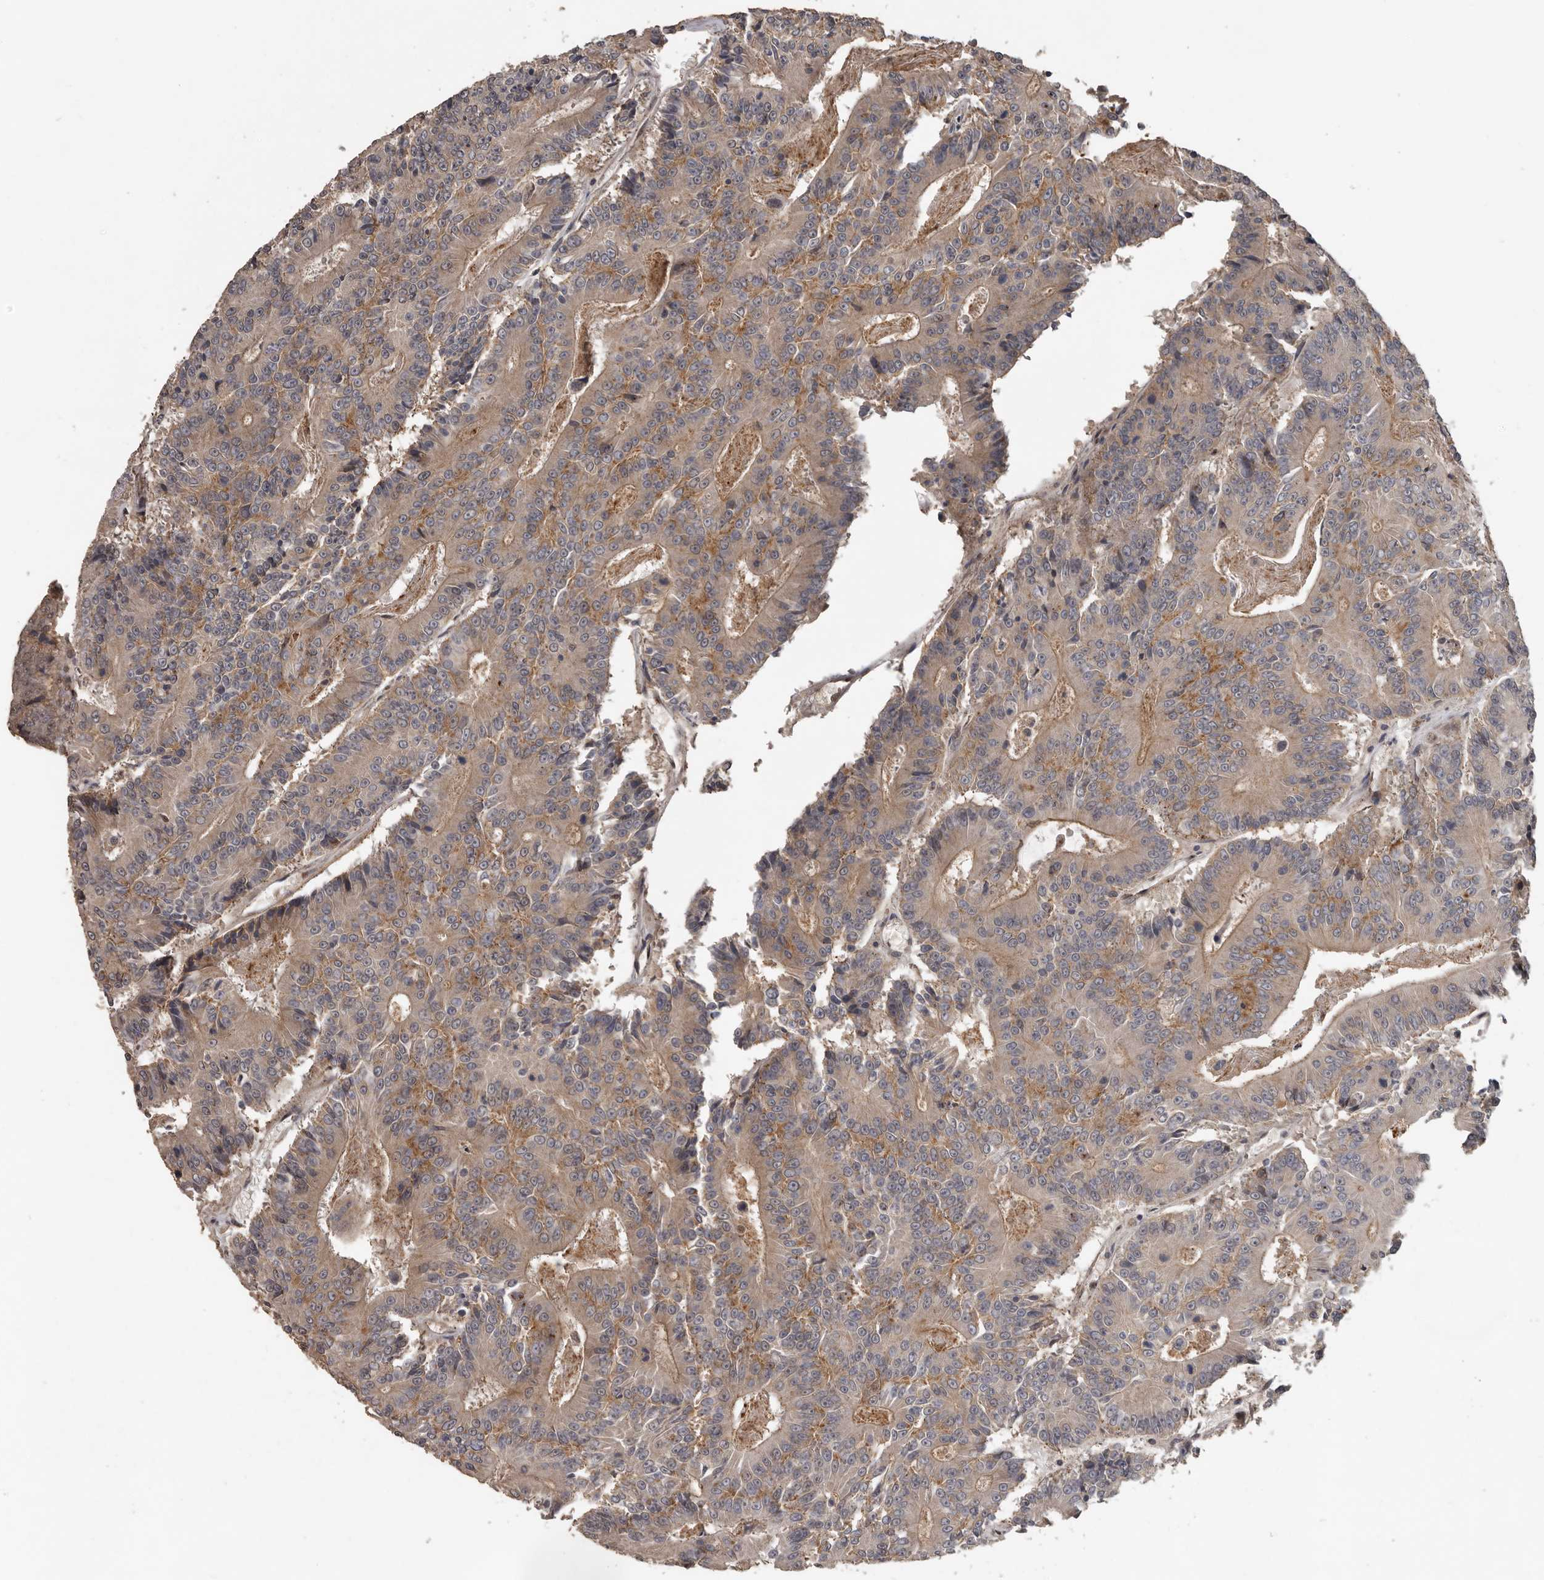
{"staining": {"intensity": "moderate", "quantity": "25%-75%", "location": "cytoplasmic/membranous"}, "tissue": "colorectal cancer", "cell_type": "Tumor cells", "image_type": "cancer", "snomed": [{"axis": "morphology", "description": "Adenocarcinoma, NOS"}, {"axis": "topography", "description": "Colon"}], "caption": "A photomicrograph of human adenocarcinoma (colorectal) stained for a protein demonstrates moderate cytoplasmic/membranous brown staining in tumor cells.", "gene": "CEP350", "patient": {"sex": "male", "age": 83}}